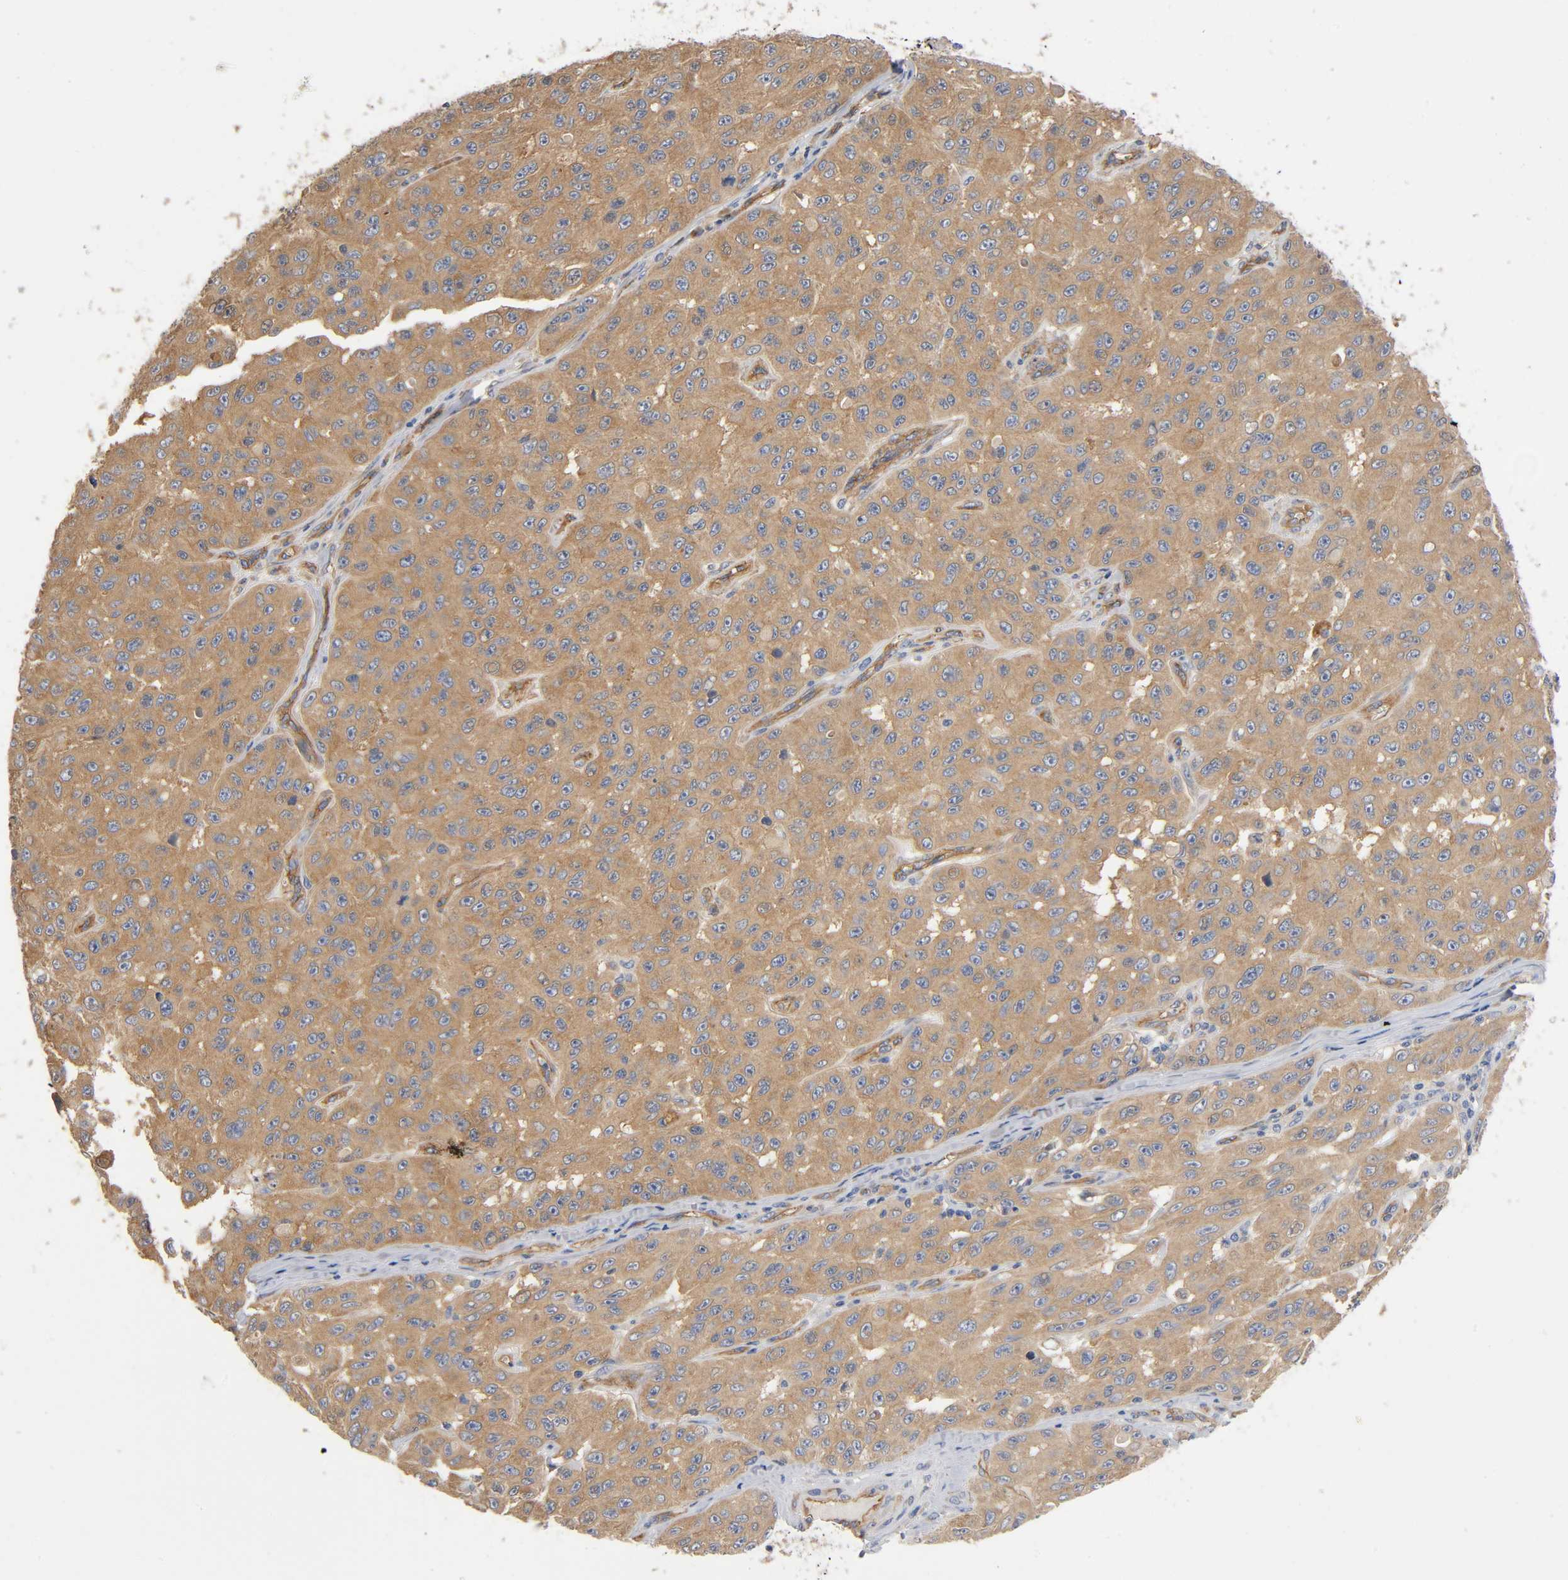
{"staining": {"intensity": "moderate", "quantity": ">75%", "location": "cytoplasmic/membranous"}, "tissue": "melanoma", "cell_type": "Tumor cells", "image_type": "cancer", "snomed": [{"axis": "morphology", "description": "Malignant melanoma, NOS"}, {"axis": "topography", "description": "Skin"}], "caption": "Immunohistochemistry image of human malignant melanoma stained for a protein (brown), which shows medium levels of moderate cytoplasmic/membranous staining in approximately >75% of tumor cells.", "gene": "MARS1", "patient": {"sex": "male", "age": 30}}